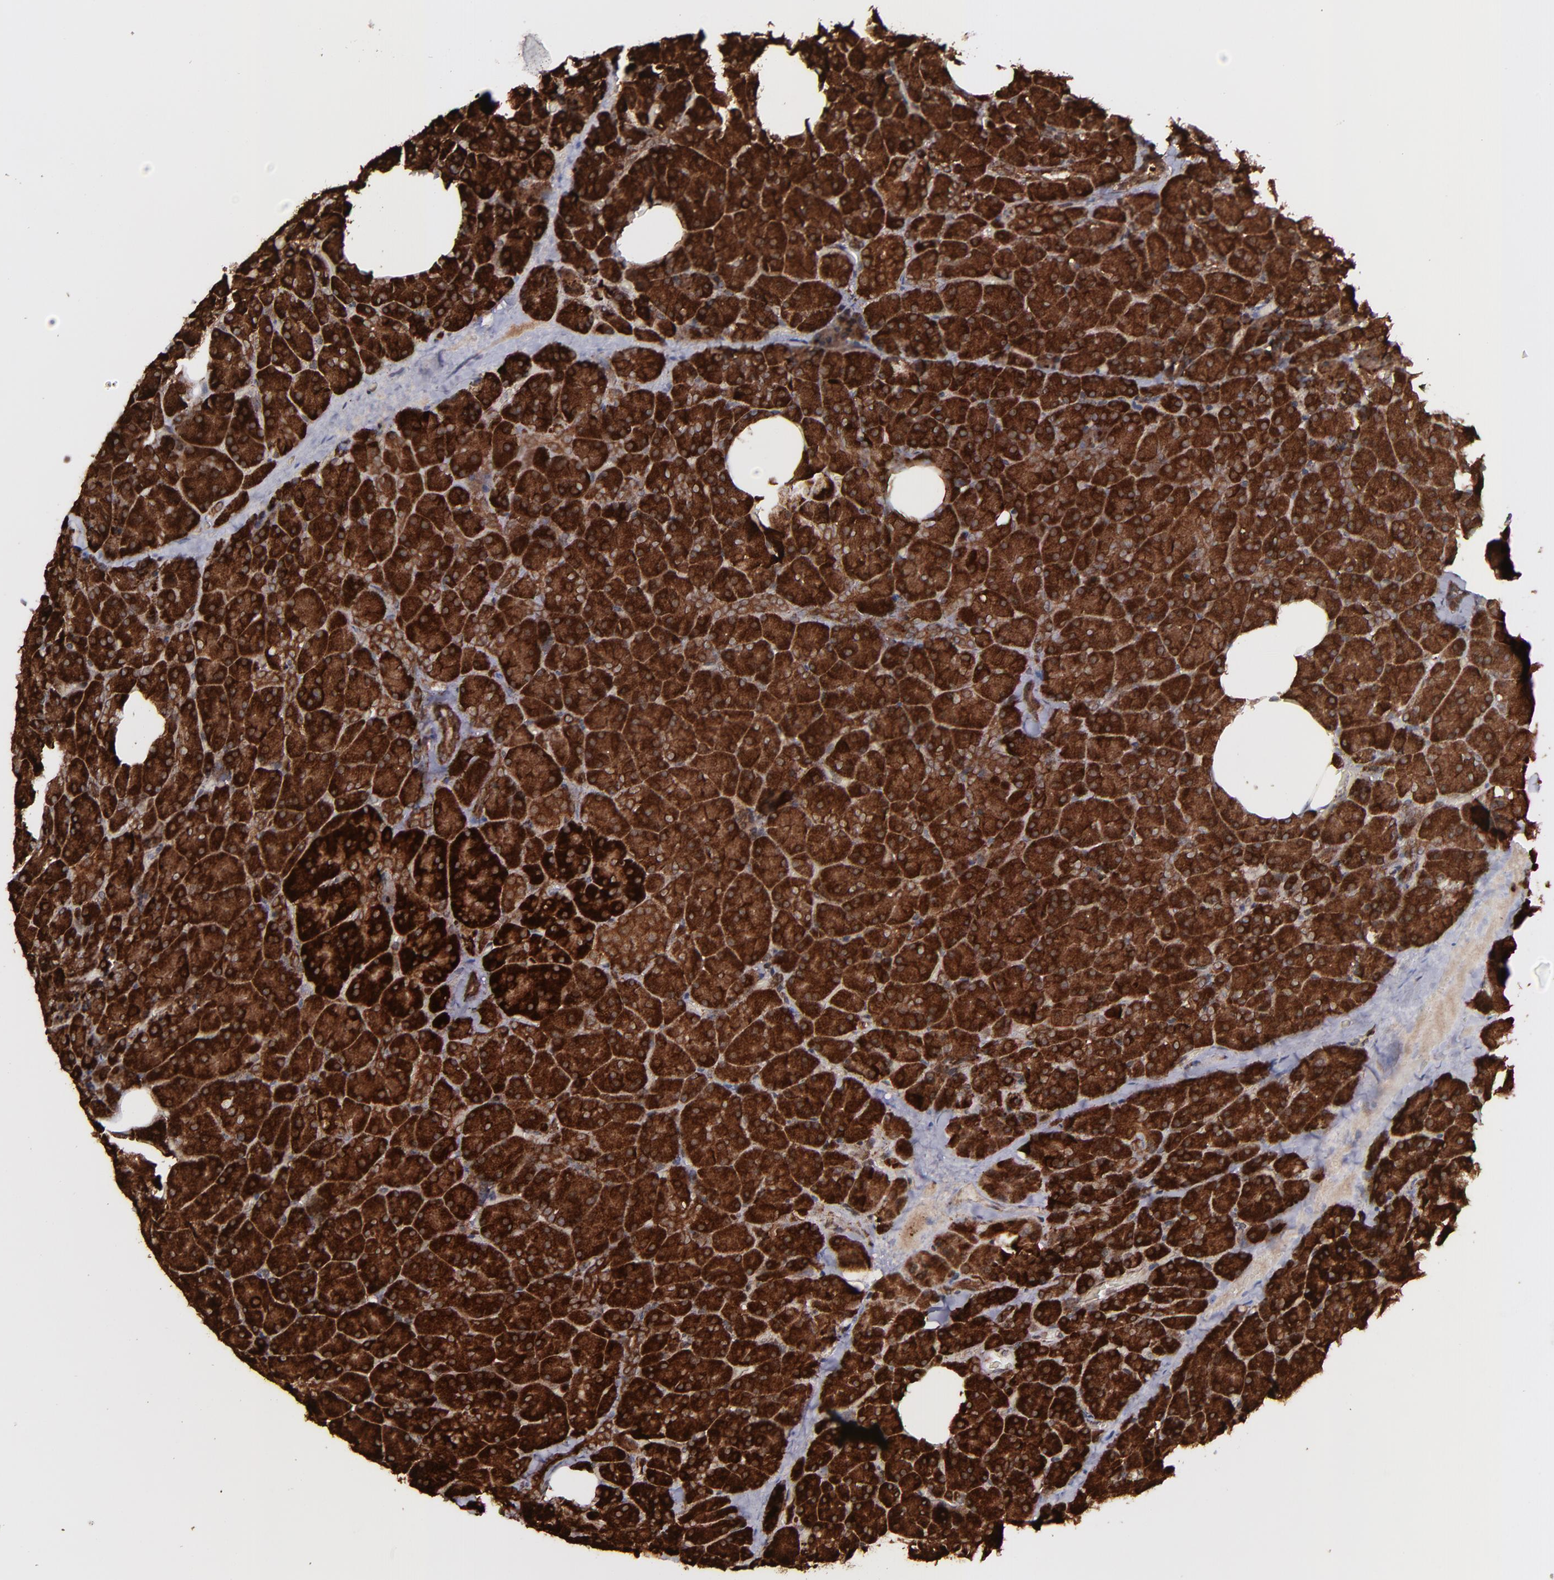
{"staining": {"intensity": "strong", "quantity": ">75%", "location": "cytoplasmic/membranous,nuclear"}, "tissue": "carcinoid", "cell_type": "Tumor cells", "image_type": "cancer", "snomed": [{"axis": "morphology", "description": "Normal tissue, NOS"}, {"axis": "morphology", "description": "Carcinoid, malignant, NOS"}, {"axis": "topography", "description": "Pancreas"}], "caption": "DAB (3,3'-diaminobenzidine) immunohistochemical staining of human carcinoid (malignant) exhibits strong cytoplasmic/membranous and nuclear protein positivity in approximately >75% of tumor cells. (brown staining indicates protein expression, while blue staining denotes nuclei).", "gene": "EIF4ENIF1", "patient": {"sex": "female", "age": 35}}